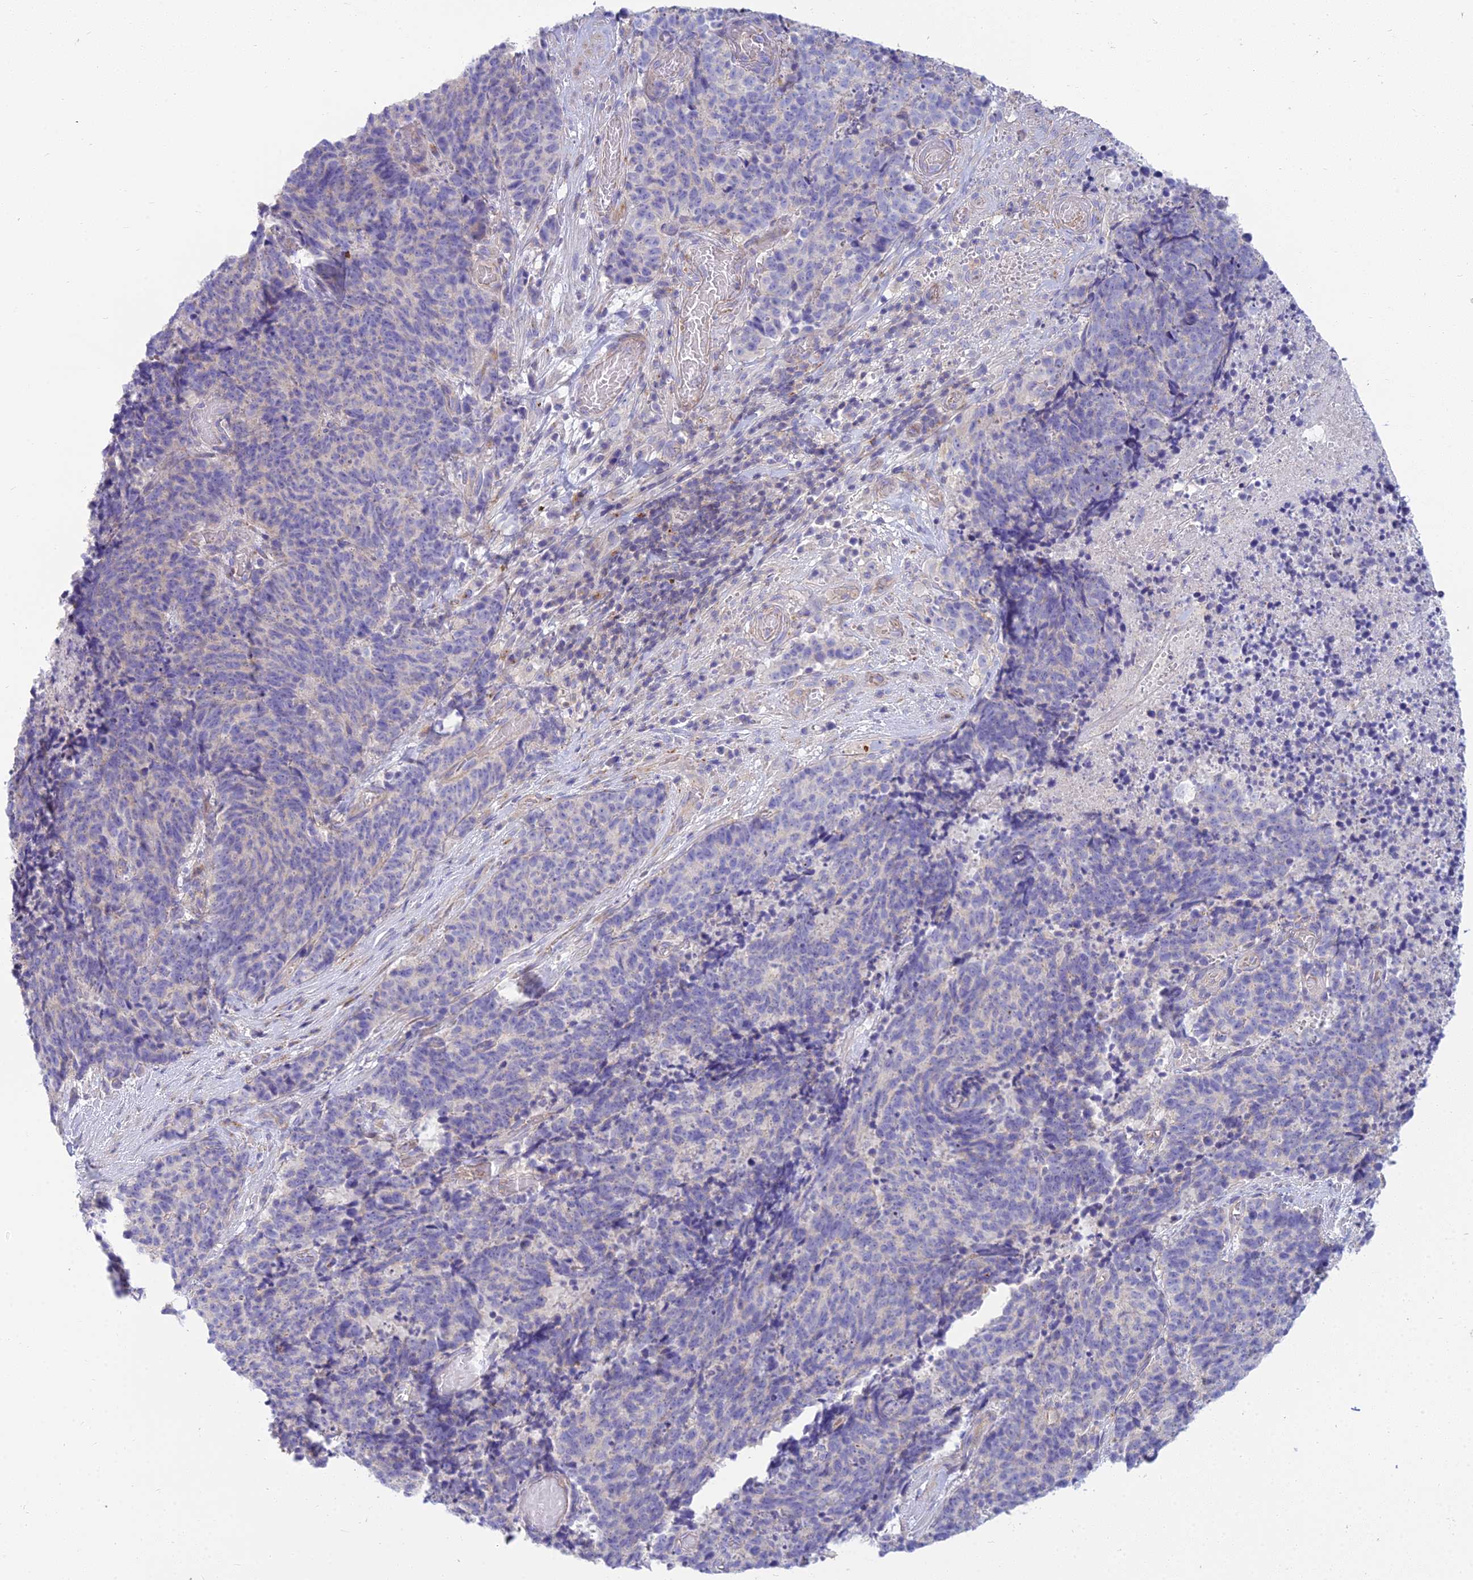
{"staining": {"intensity": "negative", "quantity": "none", "location": "none"}, "tissue": "cervical cancer", "cell_type": "Tumor cells", "image_type": "cancer", "snomed": [{"axis": "morphology", "description": "Squamous cell carcinoma, NOS"}, {"axis": "topography", "description": "Cervix"}], "caption": "DAB immunohistochemical staining of squamous cell carcinoma (cervical) reveals no significant expression in tumor cells.", "gene": "SMIM24", "patient": {"sex": "female", "age": 29}}